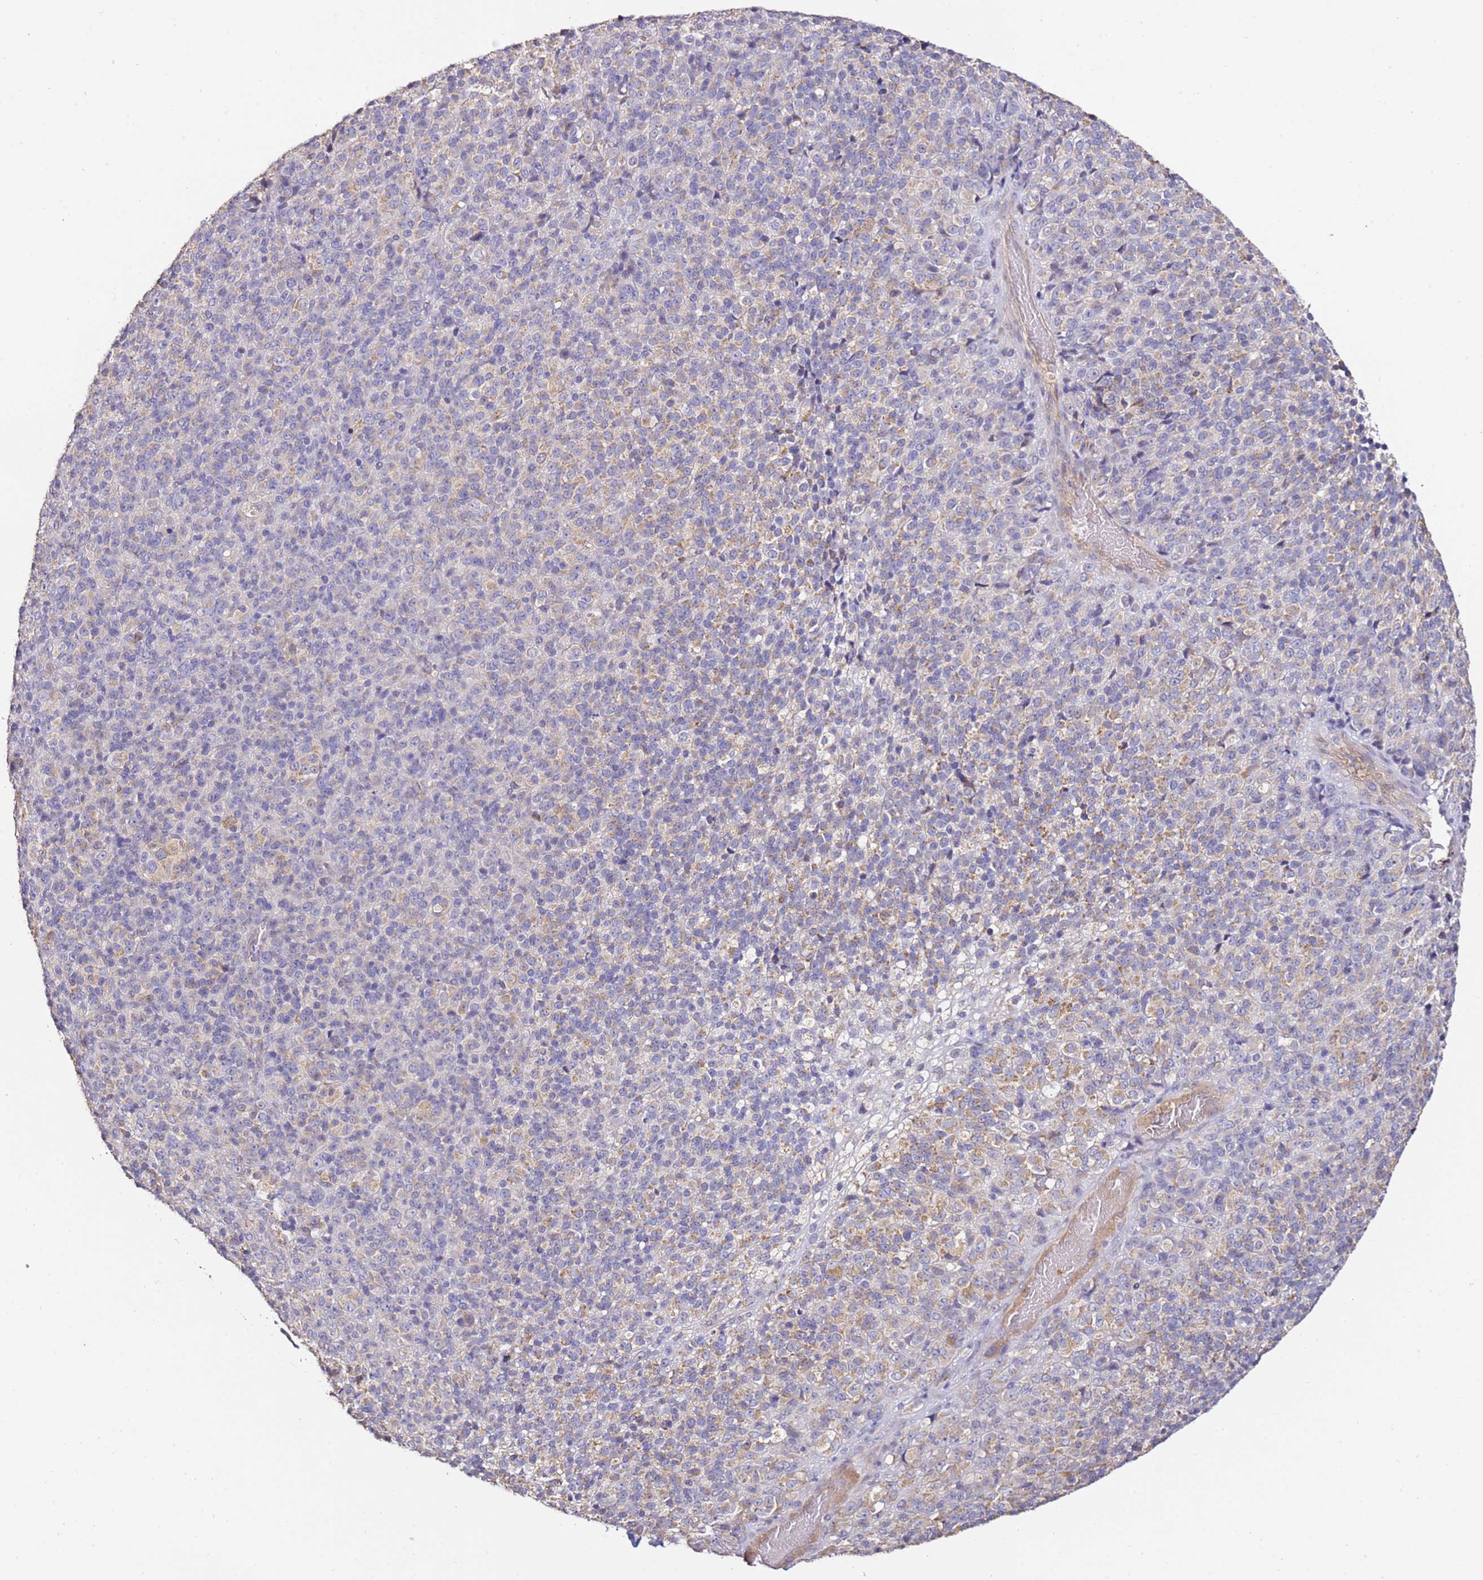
{"staining": {"intensity": "moderate", "quantity": "<25%", "location": "cytoplasmic/membranous"}, "tissue": "melanoma", "cell_type": "Tumor cells", "image_type": "cancer", "snomed": [{"axis": "morphology", "description": "Malignant melanoma, Metastatic site"}, {"axis": "topography", "description": "Brain"}], "caption": "Protein expression analysis of melanoma exhibits moderate cytoplasmic/membranous positivity in about <25% of tumor cells. (IHC, brightfield microscopy, high magnification).", "gene": "OR2B11", "patient": {"sex": "female", "age": 56}}